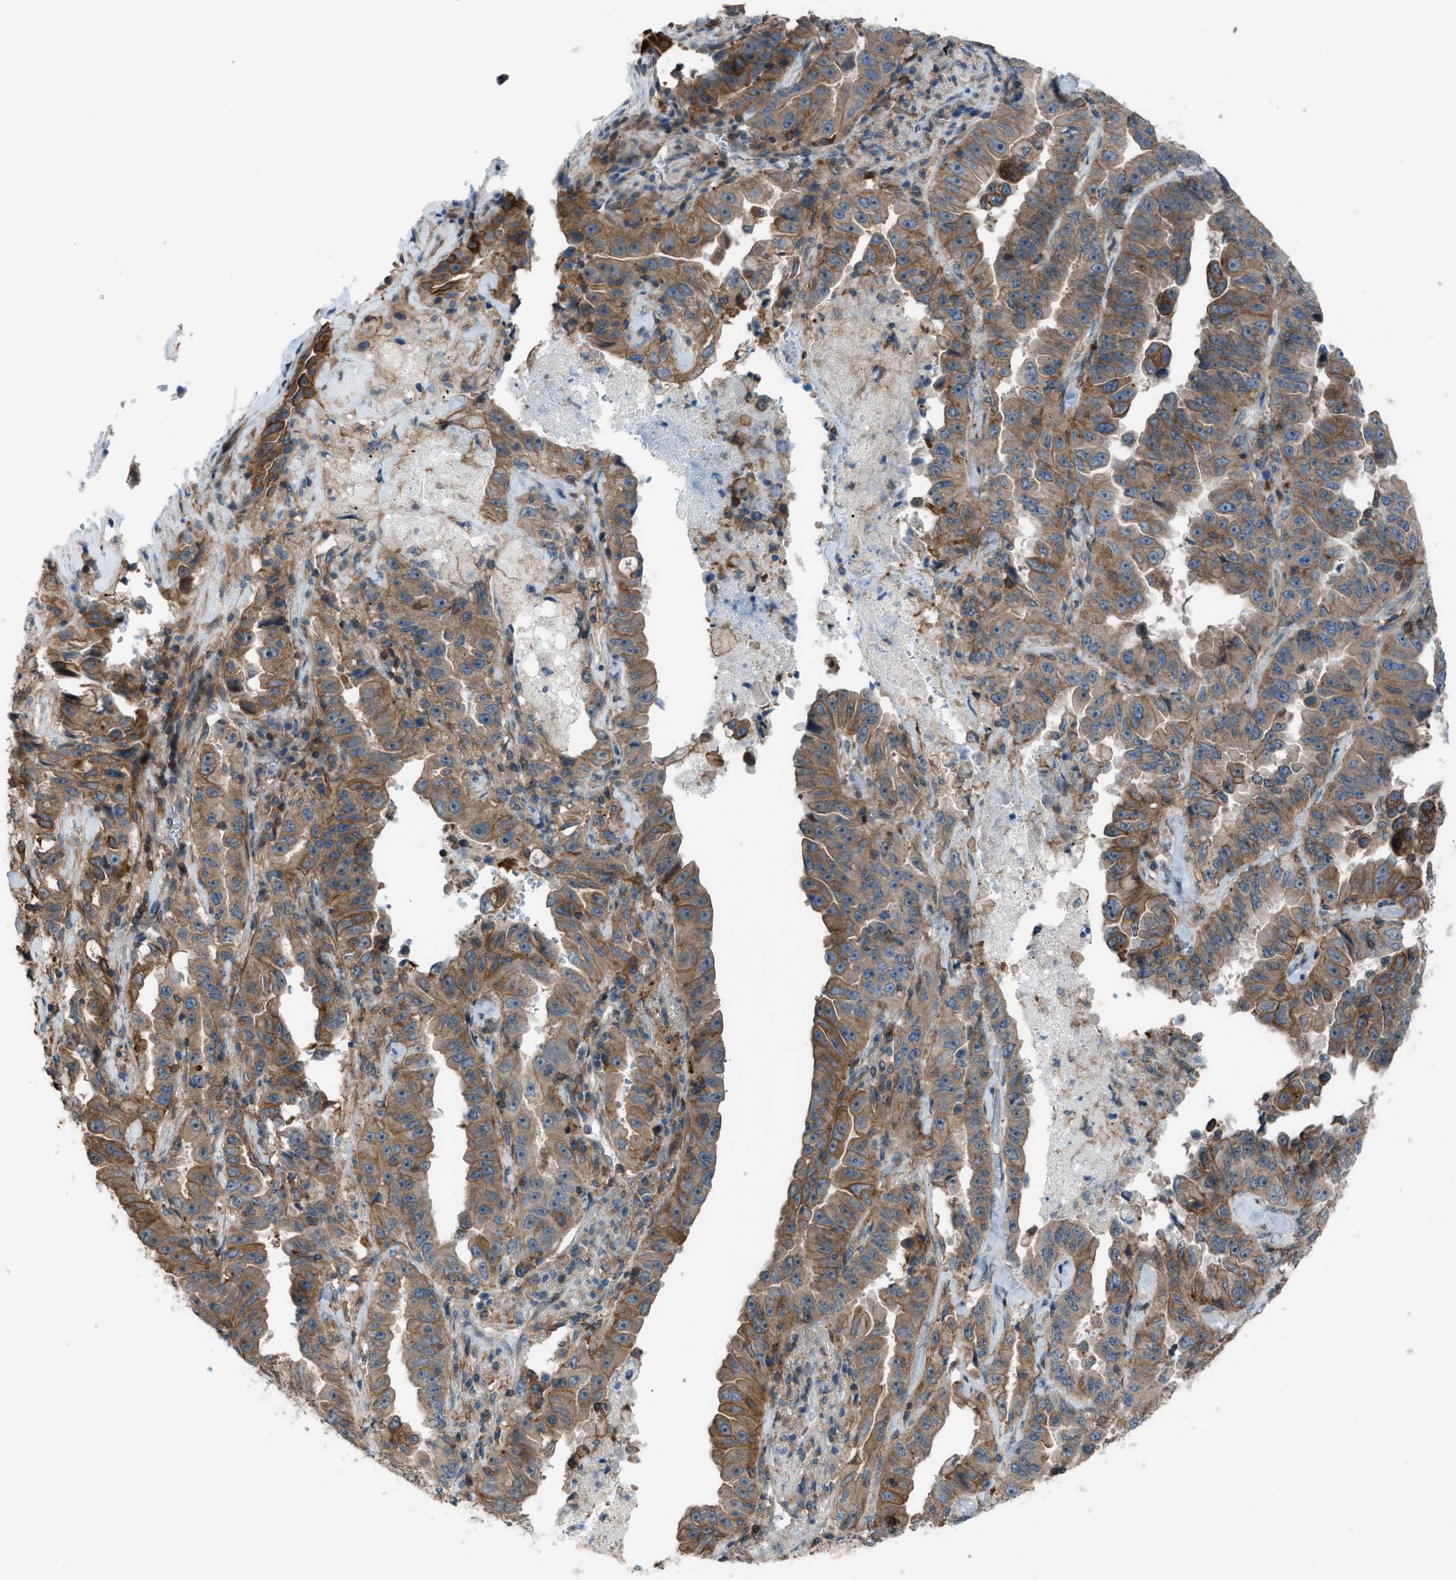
{"staining": {"intensity": "moderate", "quantity": ">75%", "location": "cytoplasmic/membranous"}, "tissue": "lung cancer", "cell_type": "Tumor cells", "image_type": "cancer", "snomed": [{"axis": "morphology", "description": "Adenocarcinoma, NOS"}, {"axis": "topography", "description": "Lung"}], "caption": "A medium amount of moderate cytoplasmic/membranous expression is seen in about >75% of tumor cells in lung cancer tissue.", "gene": "DYRK1A", "patient": {"sex": "female", "age": 51}}